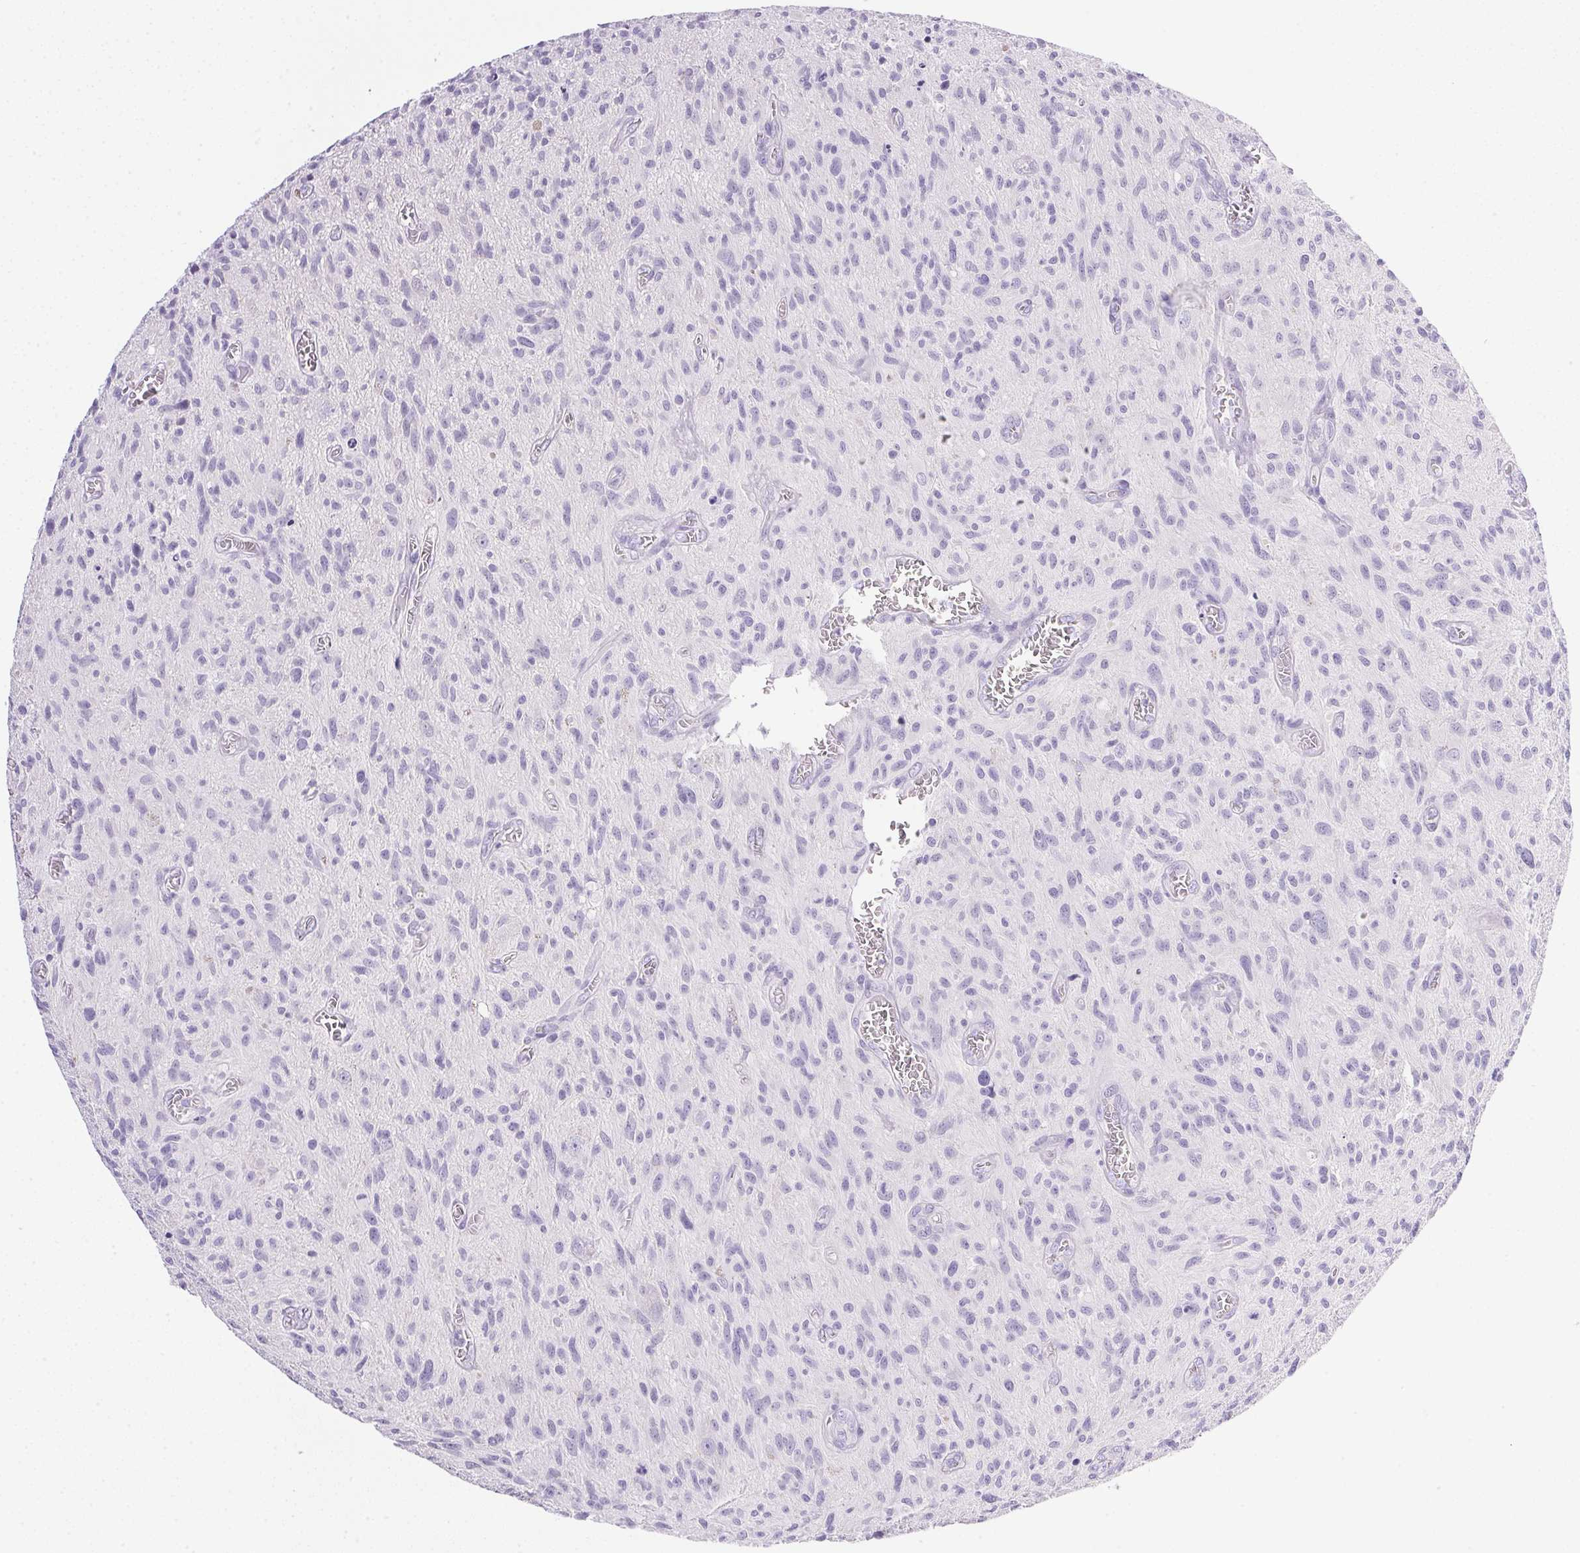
{"staining": {"intensity": "negative", "quantity": "none", "location": "none"}, "tissue": "glioma", "cell_type": "Tumor cells", "image_type": "cancer", "snomed": [{"axis": "morphology", "description": "Glioma, malignant, High grade"}, {"axis": "topography", "description": "Brain"}], "caption": "Immunohistochemistry (IHC) histopathology image of neoplastic tissue: malignant glioma (high-grade) stained with DAB (3,3'-diaminobenzidine) demonstrates no significant protein staining in tumor cells. (DAB (3,3'-diaminobenzidine) immunohistochemistry, high magnification).", "gene": "ATP6V0A4", "patient": {"sex": "male", "age": 75}}